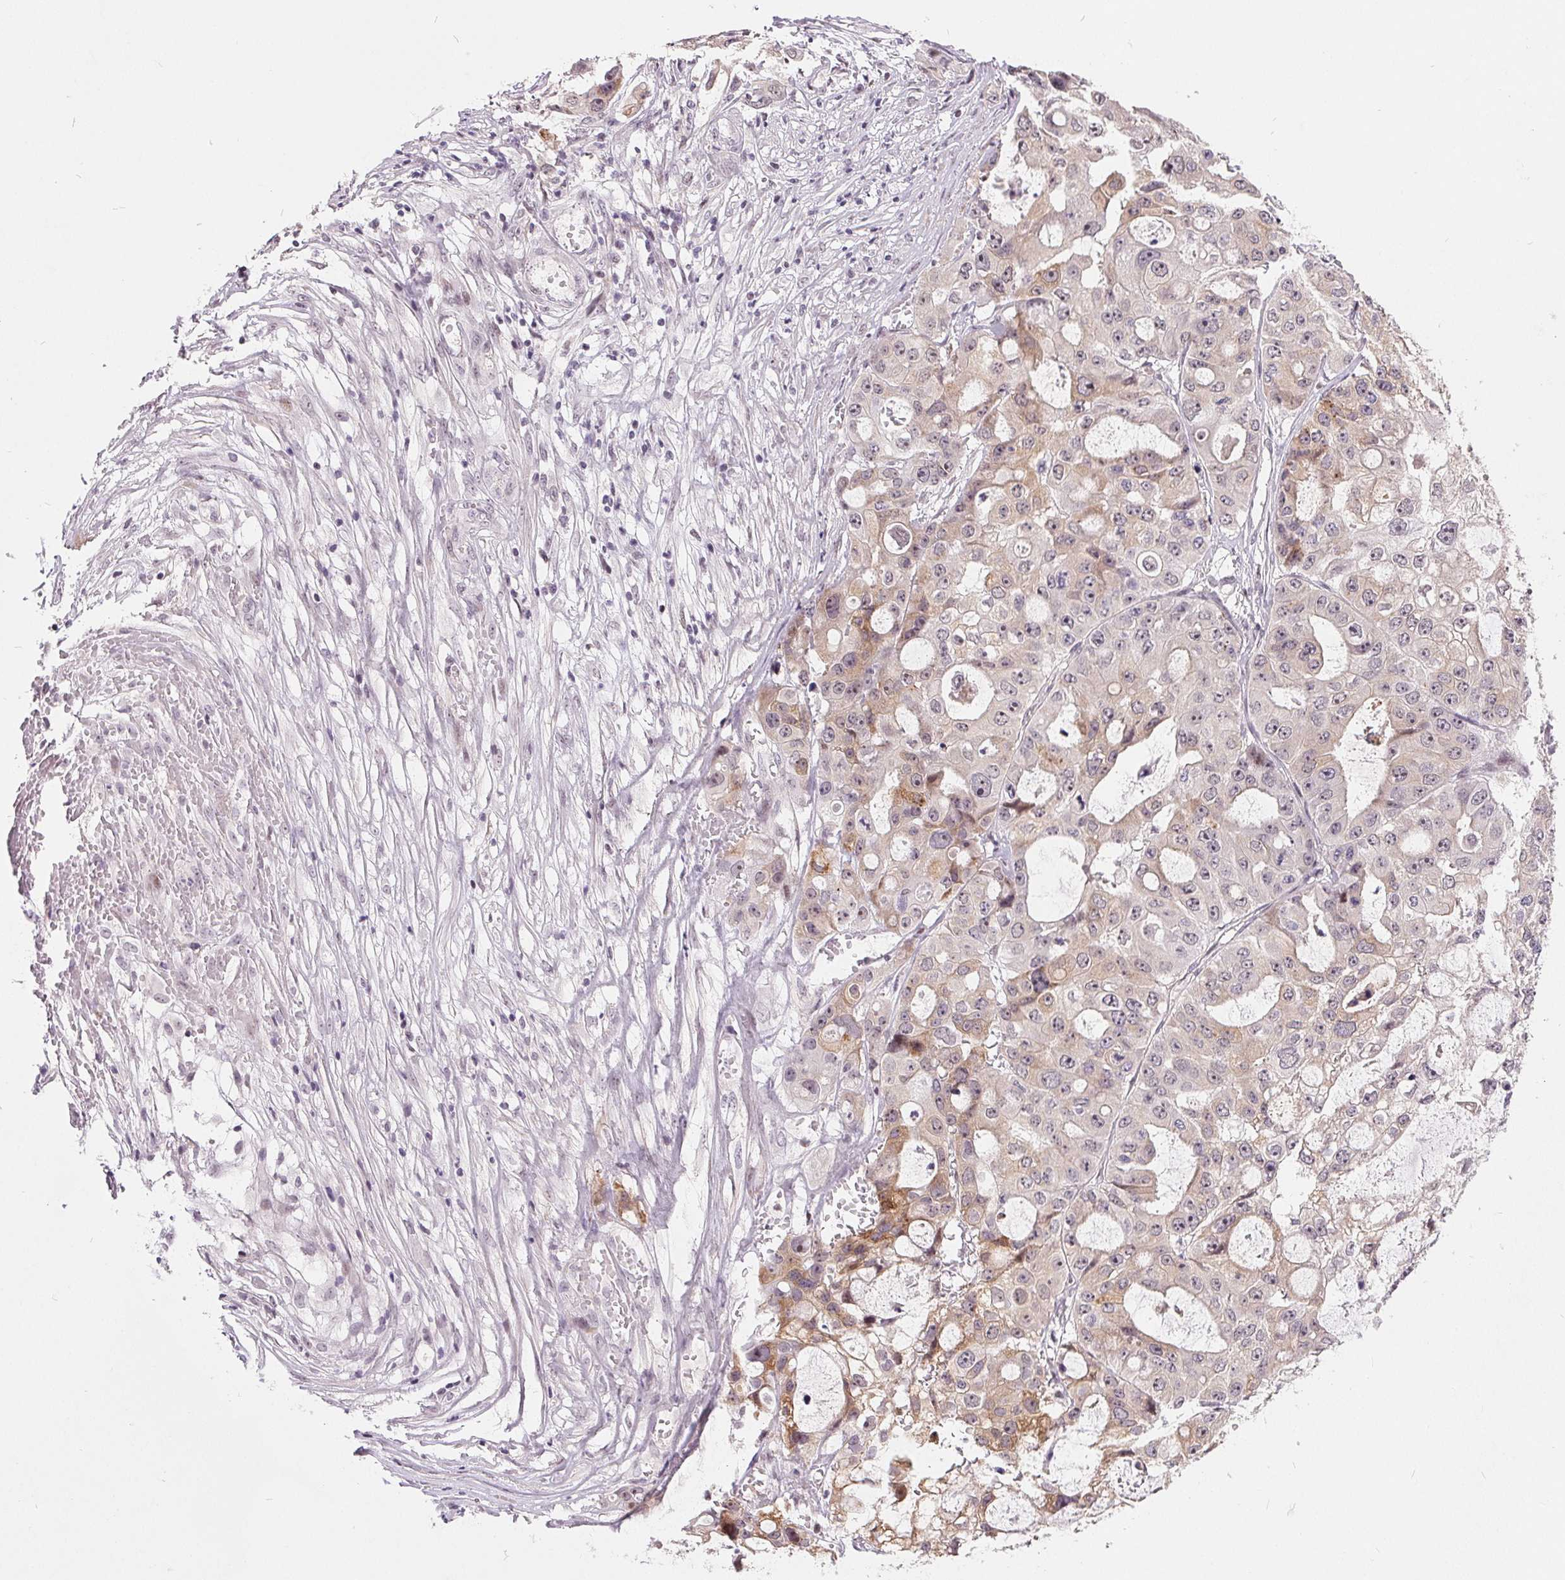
{"staining": {"intensity": "weak", "quantity": "25%-75%", "location": "cytoplasmic/membranous"}, "tissue": "ovarian cancer", "cell_type": "Tumor cells", "image_type": "cancer", "snomed": [{"axis": "morphology", "description": "Cystadenocarcinoma, serous, NOS"}, {"axis": "topography", "description": "Ovary"}], "caption": "A brown stain shows weak cytoplasmic/membranous staining of a protein in ovarian cancer tumor cells.", "gene": "NRG2", "patient": {"sex": "female", "age": 56}}